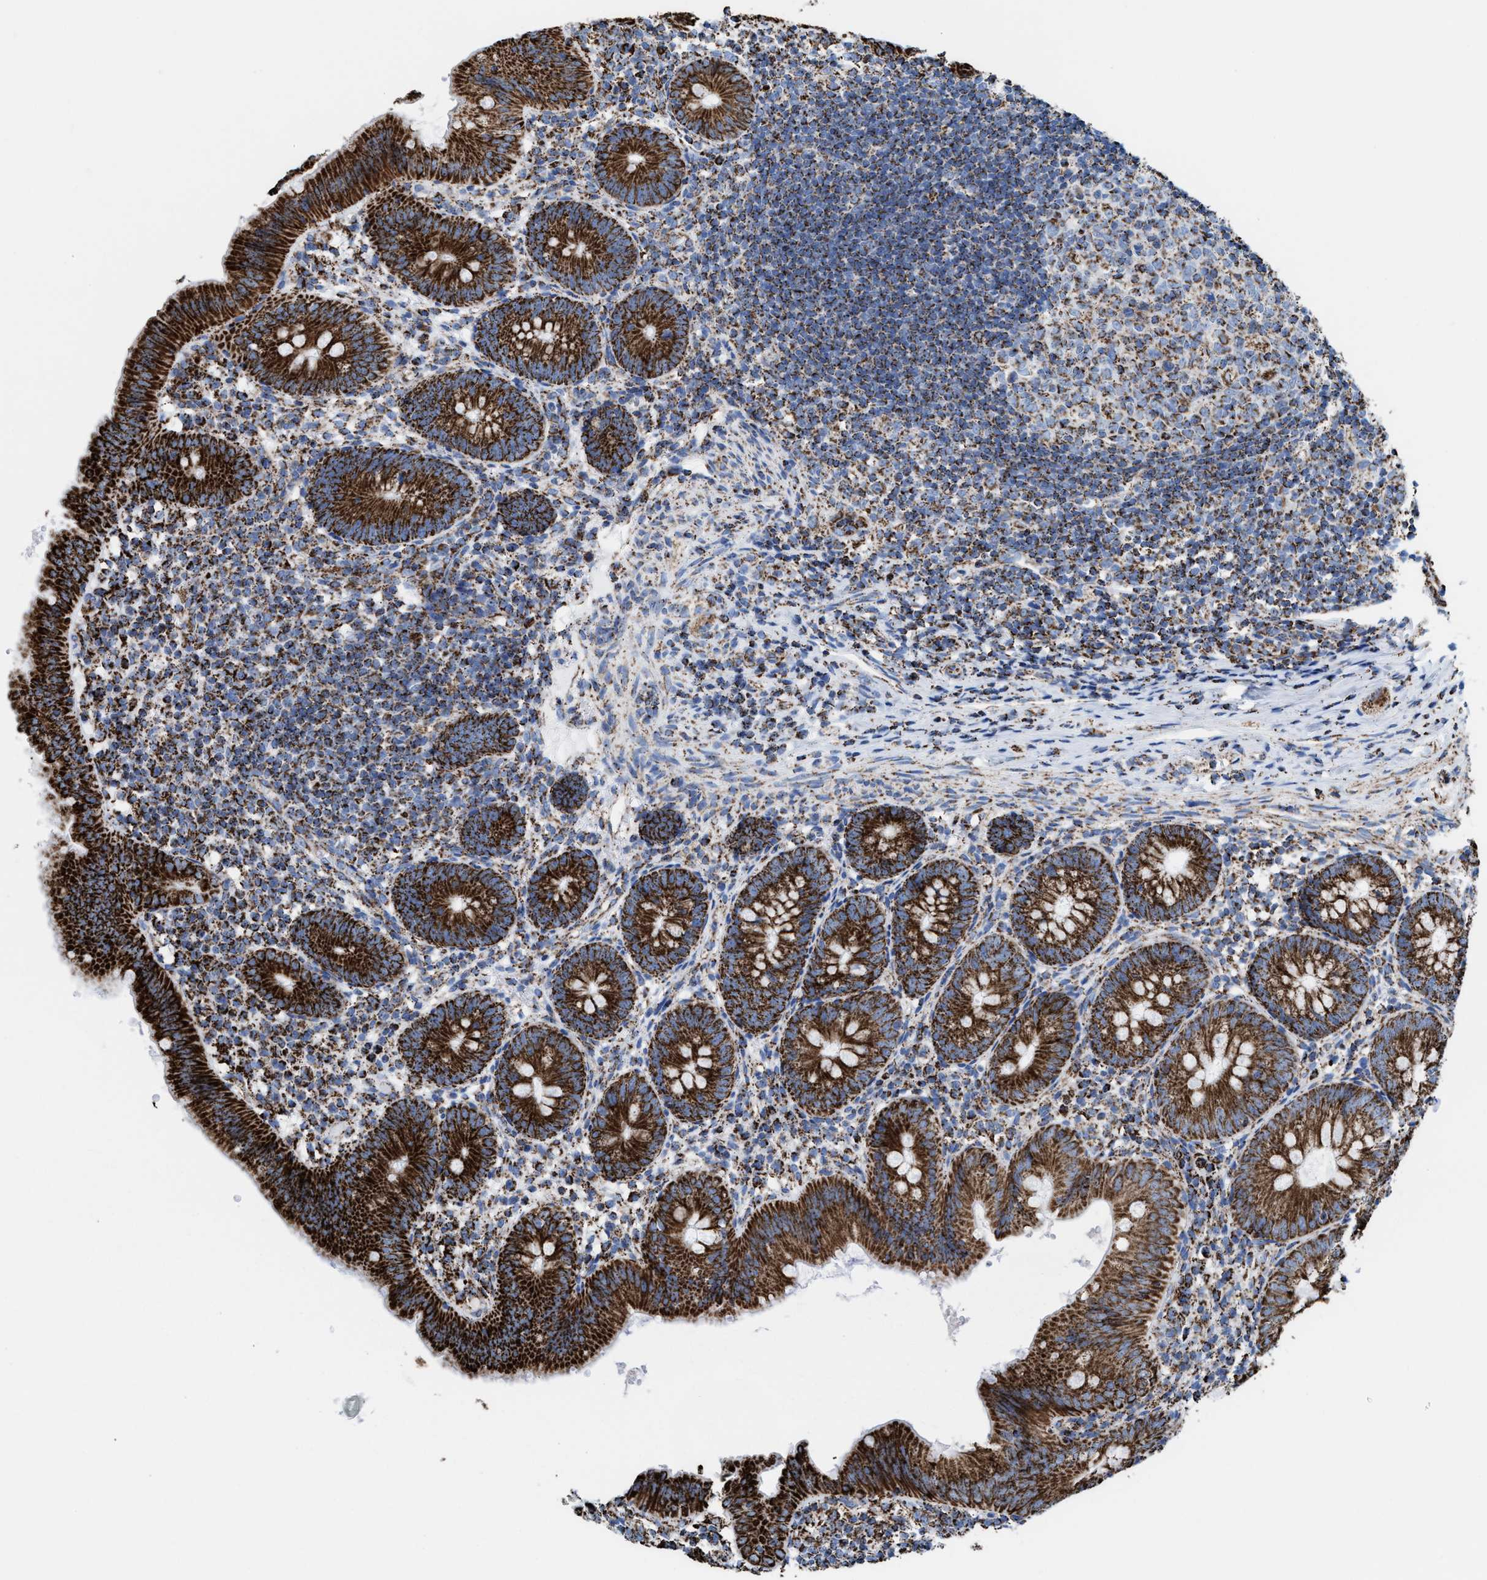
{"staining": {"intensity": "strong", "quantity": ">75%", "location": "cytoplasmic/membranous"}, "tissue": "appendix", "cell_type": "Glandular cells", "image_type": "normal", "snomed": [{"axis": "morphology", "description": "Normal tissue, NOS"}, {"axis": "topography", "description": "Appendix"}], "caption": "The histopathology image exhibits staining of normal appendix, revealing strong cytoplasmic/membranous protein staining (brown color) within glandular cells.", "gene": "ECHS1", "patient": {"sex": "male", "age": 1}}